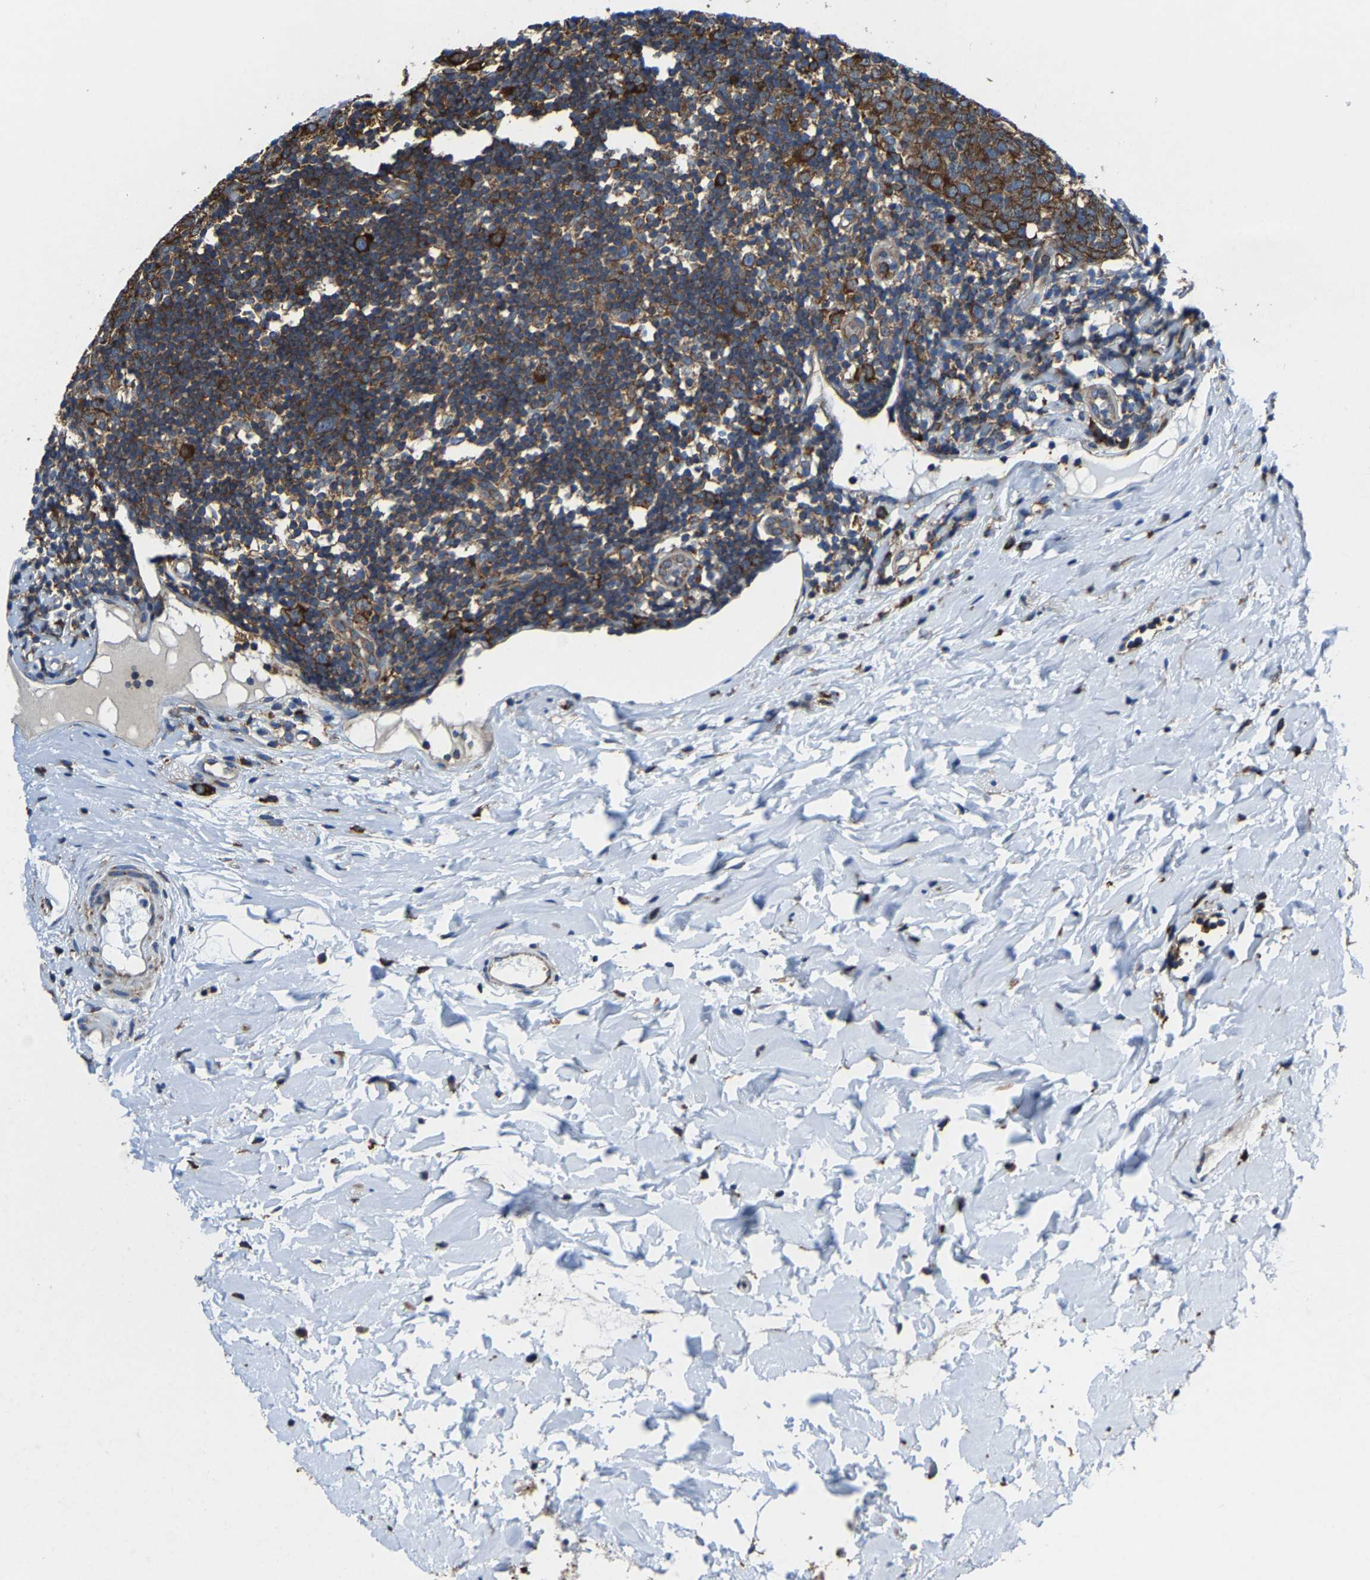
{"staining": {"intensity": "strong", "quantity": ">75%", "location": "cytoplasmic/membranous"}, "tissue": "appendix", "cell_type": "Glandular cells", "image_type": "normal", "snomed": [{"axis": "morphology", "description": "Normal tissue, NOS"}, {"axis": "topography", "description": "Appendix"}], "caption": "Immunohistochemistry (IHC) micrograph of normal human appendix stained for a protein (brown), which demonstrates high levels of strong cytoplasmic/membranous staining in approximately >75% of glandular cells.", "gene": "G3BP2", "patient": {"sex": "female", "age": 20}}